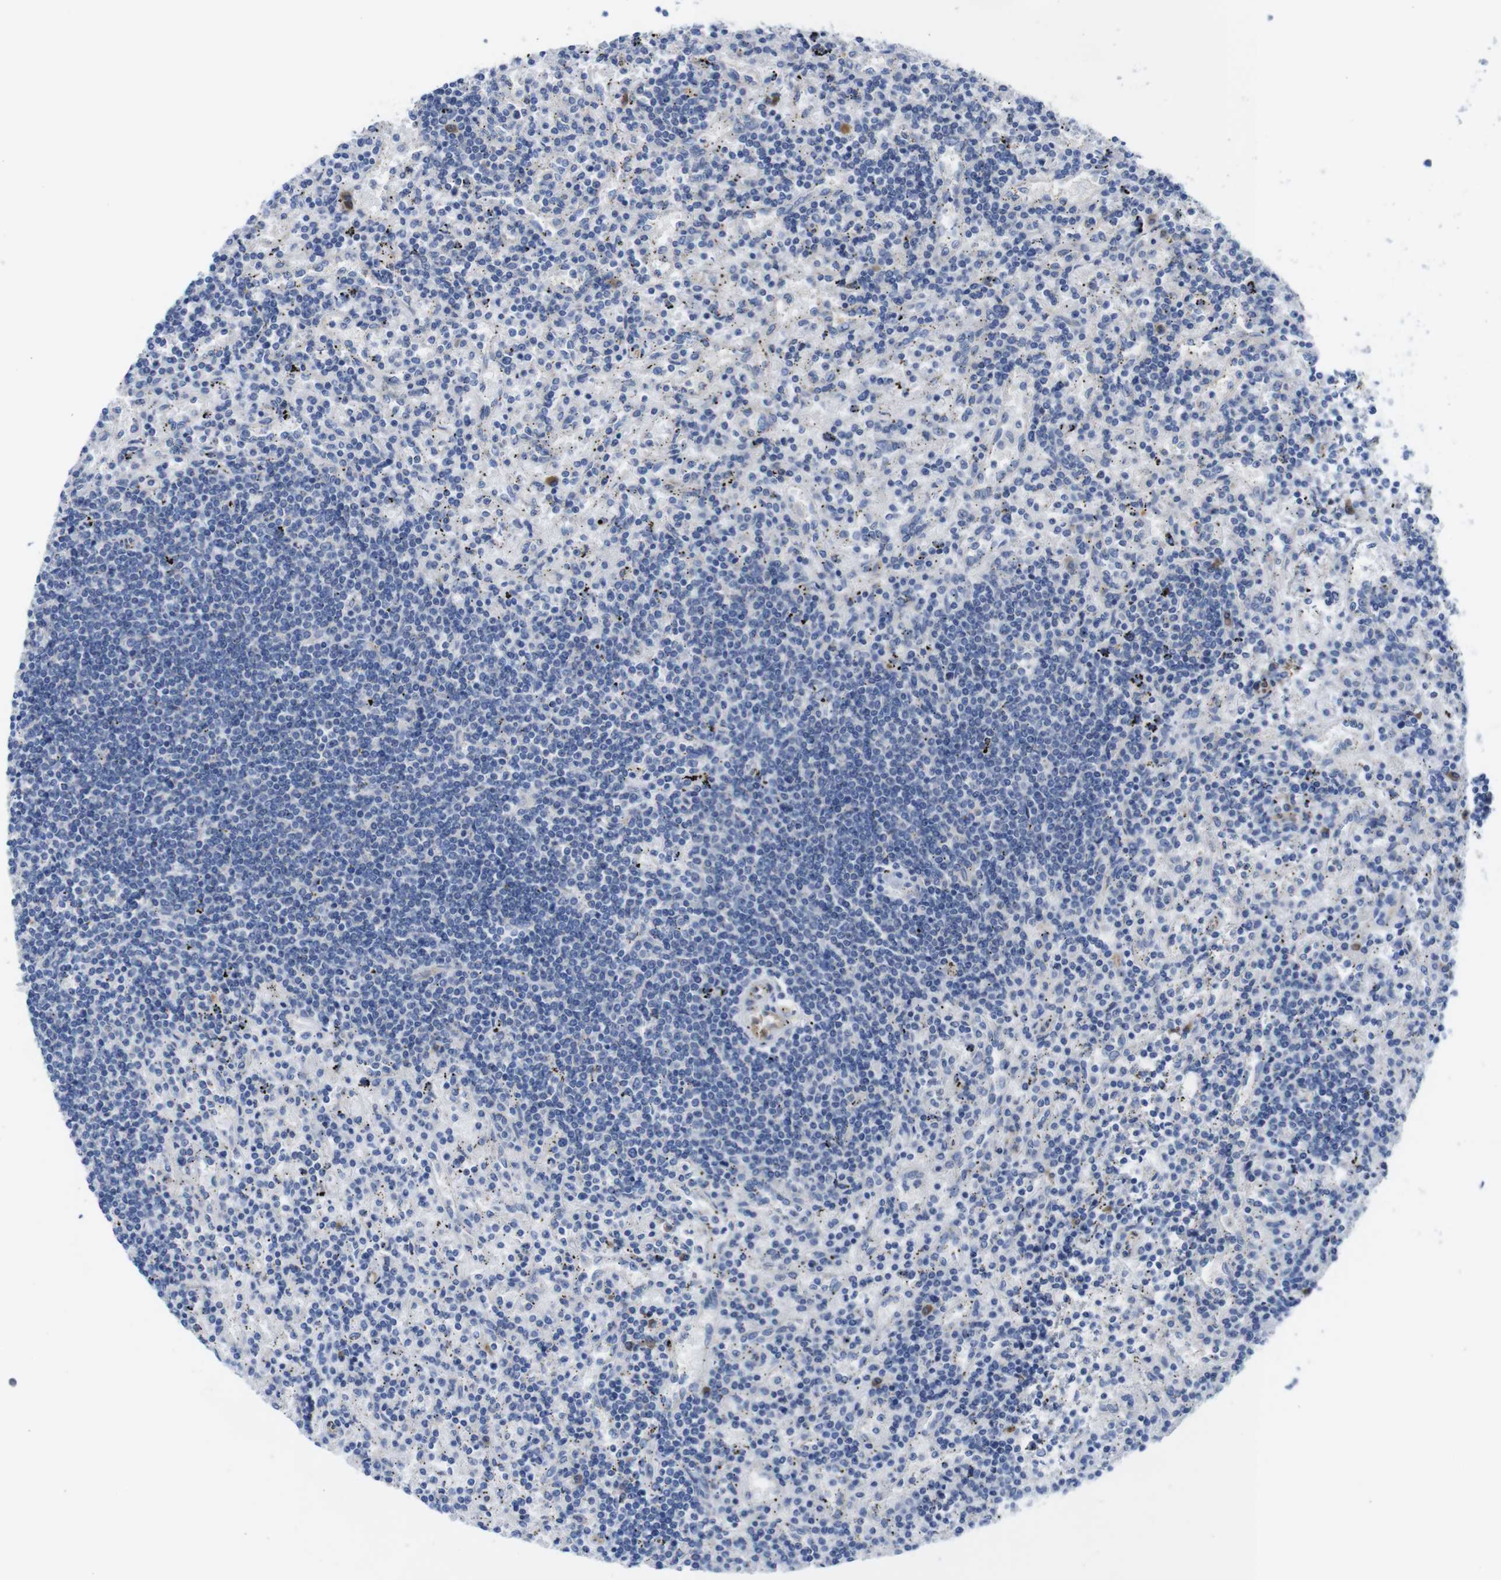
{"staining": {"intensity": "negative", "quantity": "none", "location": "none"}, "tissue": "lymphoma", "cell_type": "Tumor cells", "image_type": "cancer", "snomed": [{"axis": "morphology", "description": "Malignant lymphoma, non-Hodgkin's type, Low grade"}, {"axis": "topography", "description": "Spleen"}], "caption": "Lymphoma was stained to show a protein in brown. There is no significant staining in tumor cells.", "gene": "DDRGK1", "patient": {"sex": "male", "age": 76}}